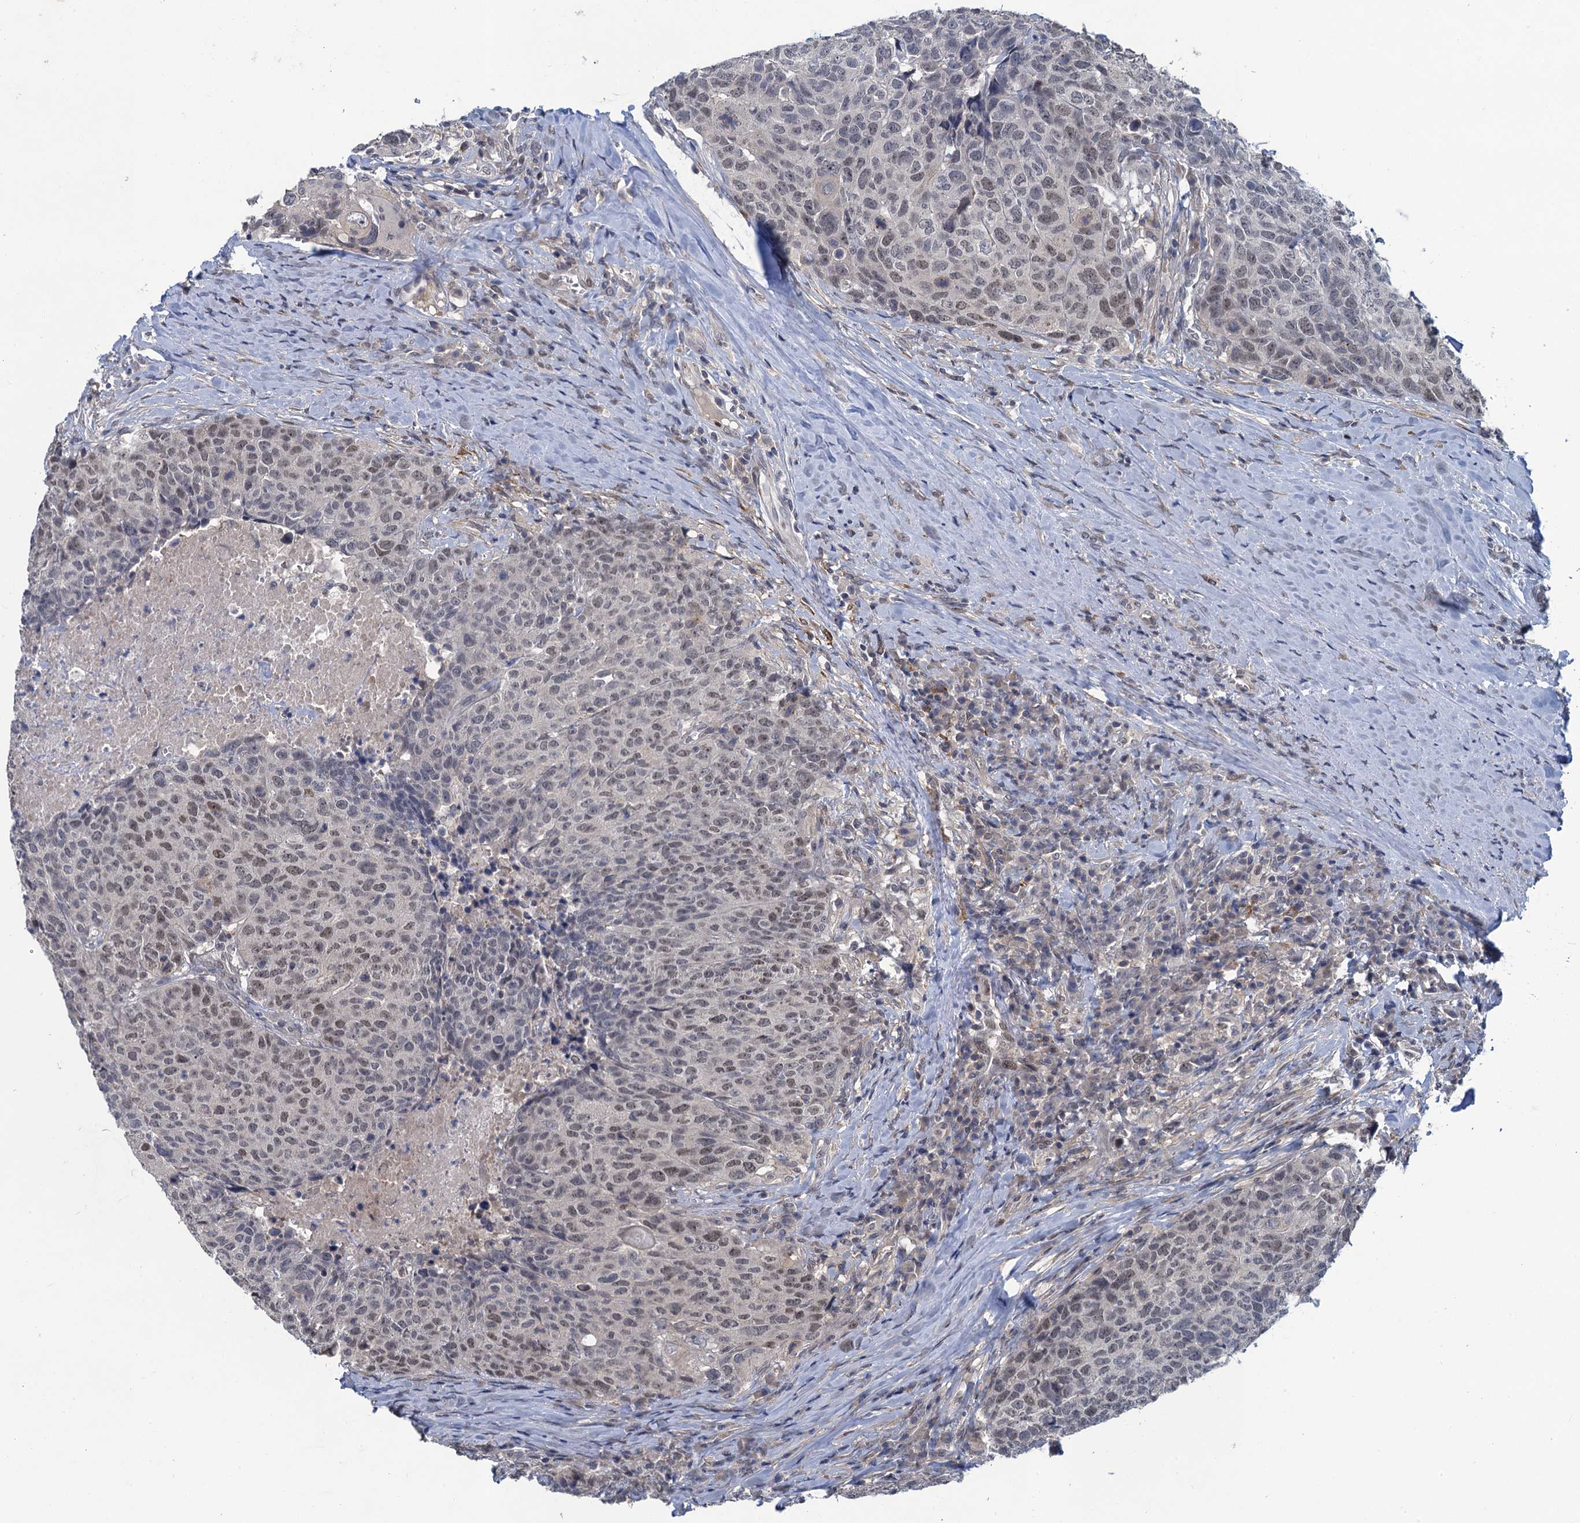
{"staining": {"intensity": "weak", "quantity": "<25%", "location": "nuclear"}, "tissue": "head and neck cancer", "cell_type": "Tumor cells", "image_type": "cancer", "snomed": [{"axis": "morphology", "description": "Squamous cell carcinoma, NOS"}, {"axis": "topography", "description": "Head-Neck"}], "caption": "Head and neck cancer (squamous cell carcinoma) was stained to show a protein in brown. There is no significant expression in tumor cells.", "gene": "MRFAP1", "patient": {"sex": "male", "age": 66}}